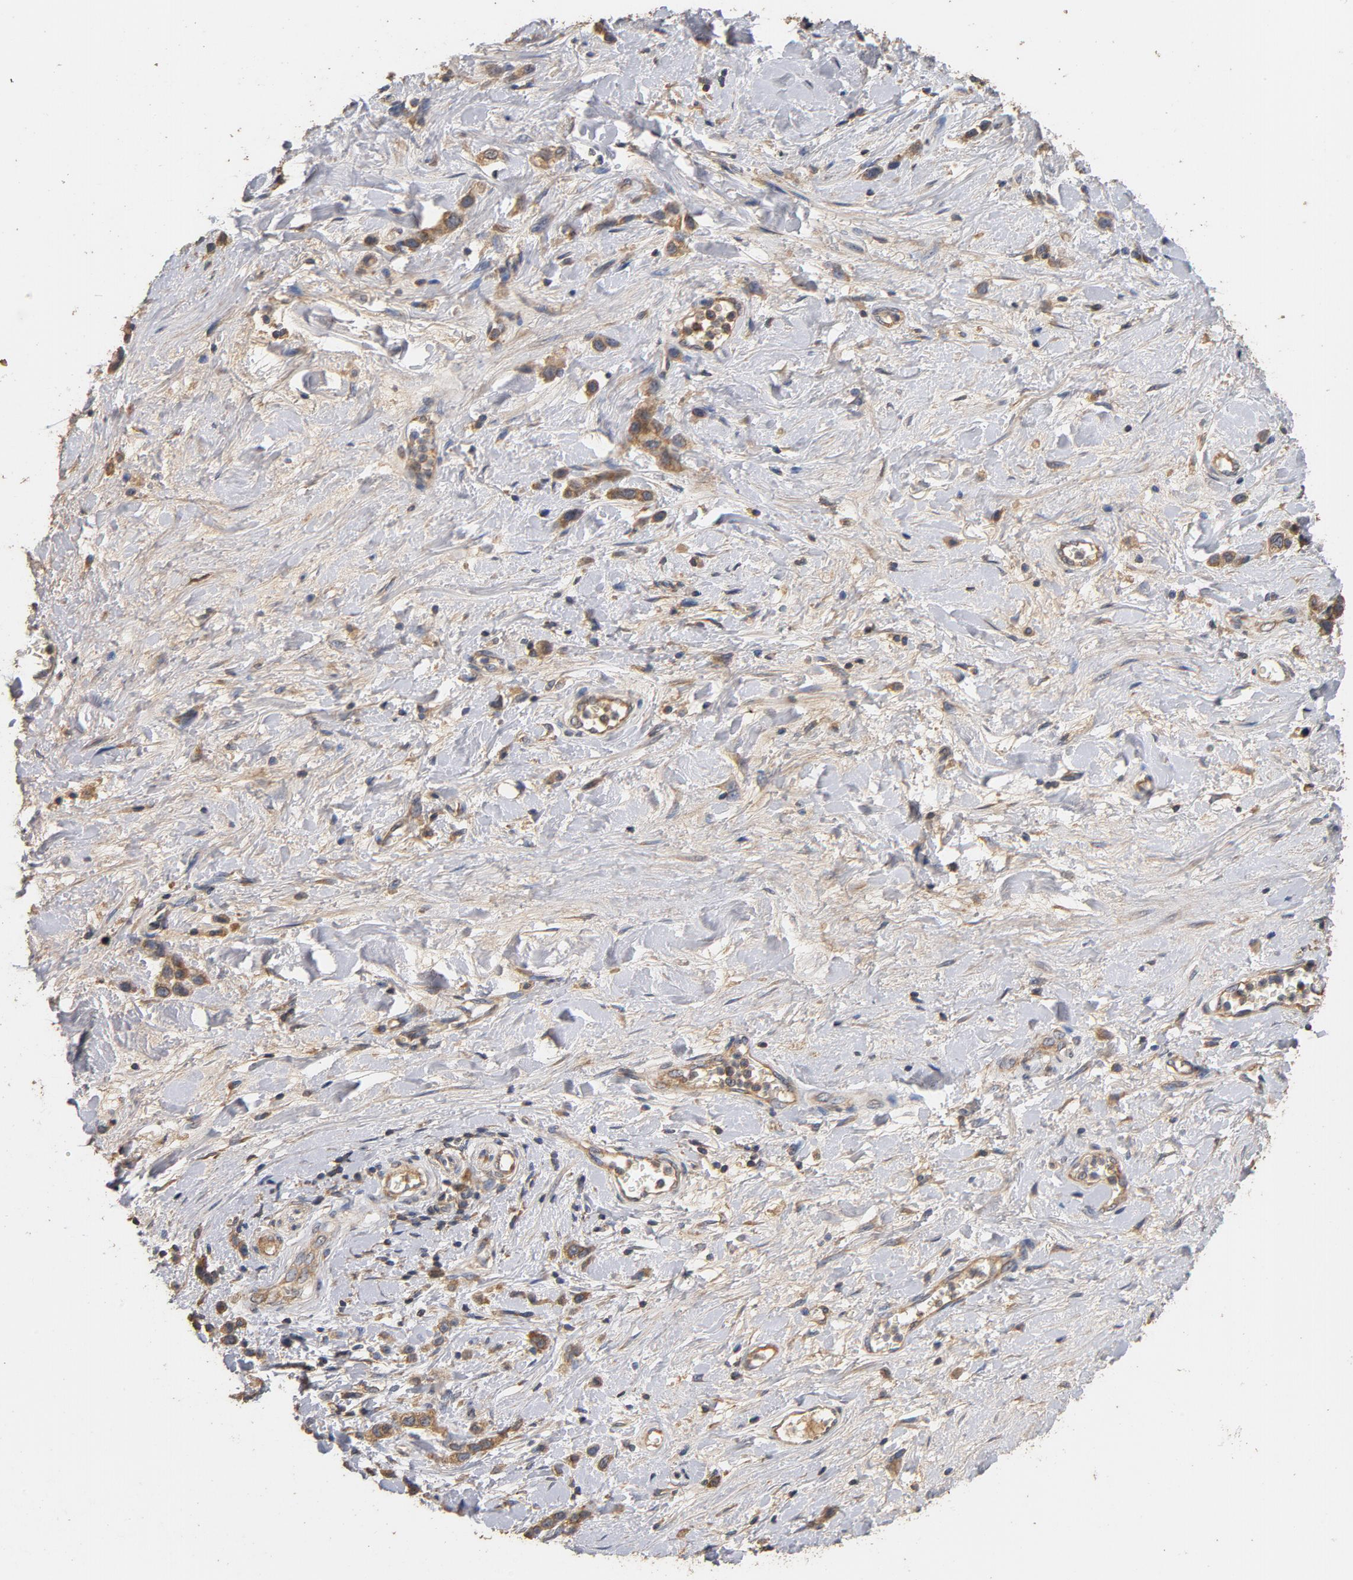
{"staining": {"intensity": "moderate", "quantity": ">75%", "location": "cytoplasmic/membranous"}, "tissue": "stomach cancer", "cell_type": "Tumor cells", "image_type": "cancer", "snomed": [{"axis": "morphology", "description": "Normal tissue, NOS"}, {"axis": "morphology", "description": "Adenocarcinoma, NOS"}, {"axis": "morphology", "description": "Adenocarcinoma, High grade"}, {"axis": "topography", "description": "Stomach, upper"}, {"axis": "topography", "description": "Stomach"}], "caption": "Protein expression by immunohistochemistry reveals moderate cytoplasmic/membranous positivity in about >75% of tumor cells in stomach cancer (adenocarcinoma).", "gene": "DDX6", "patient": {"sex": "female", "age": 65}}